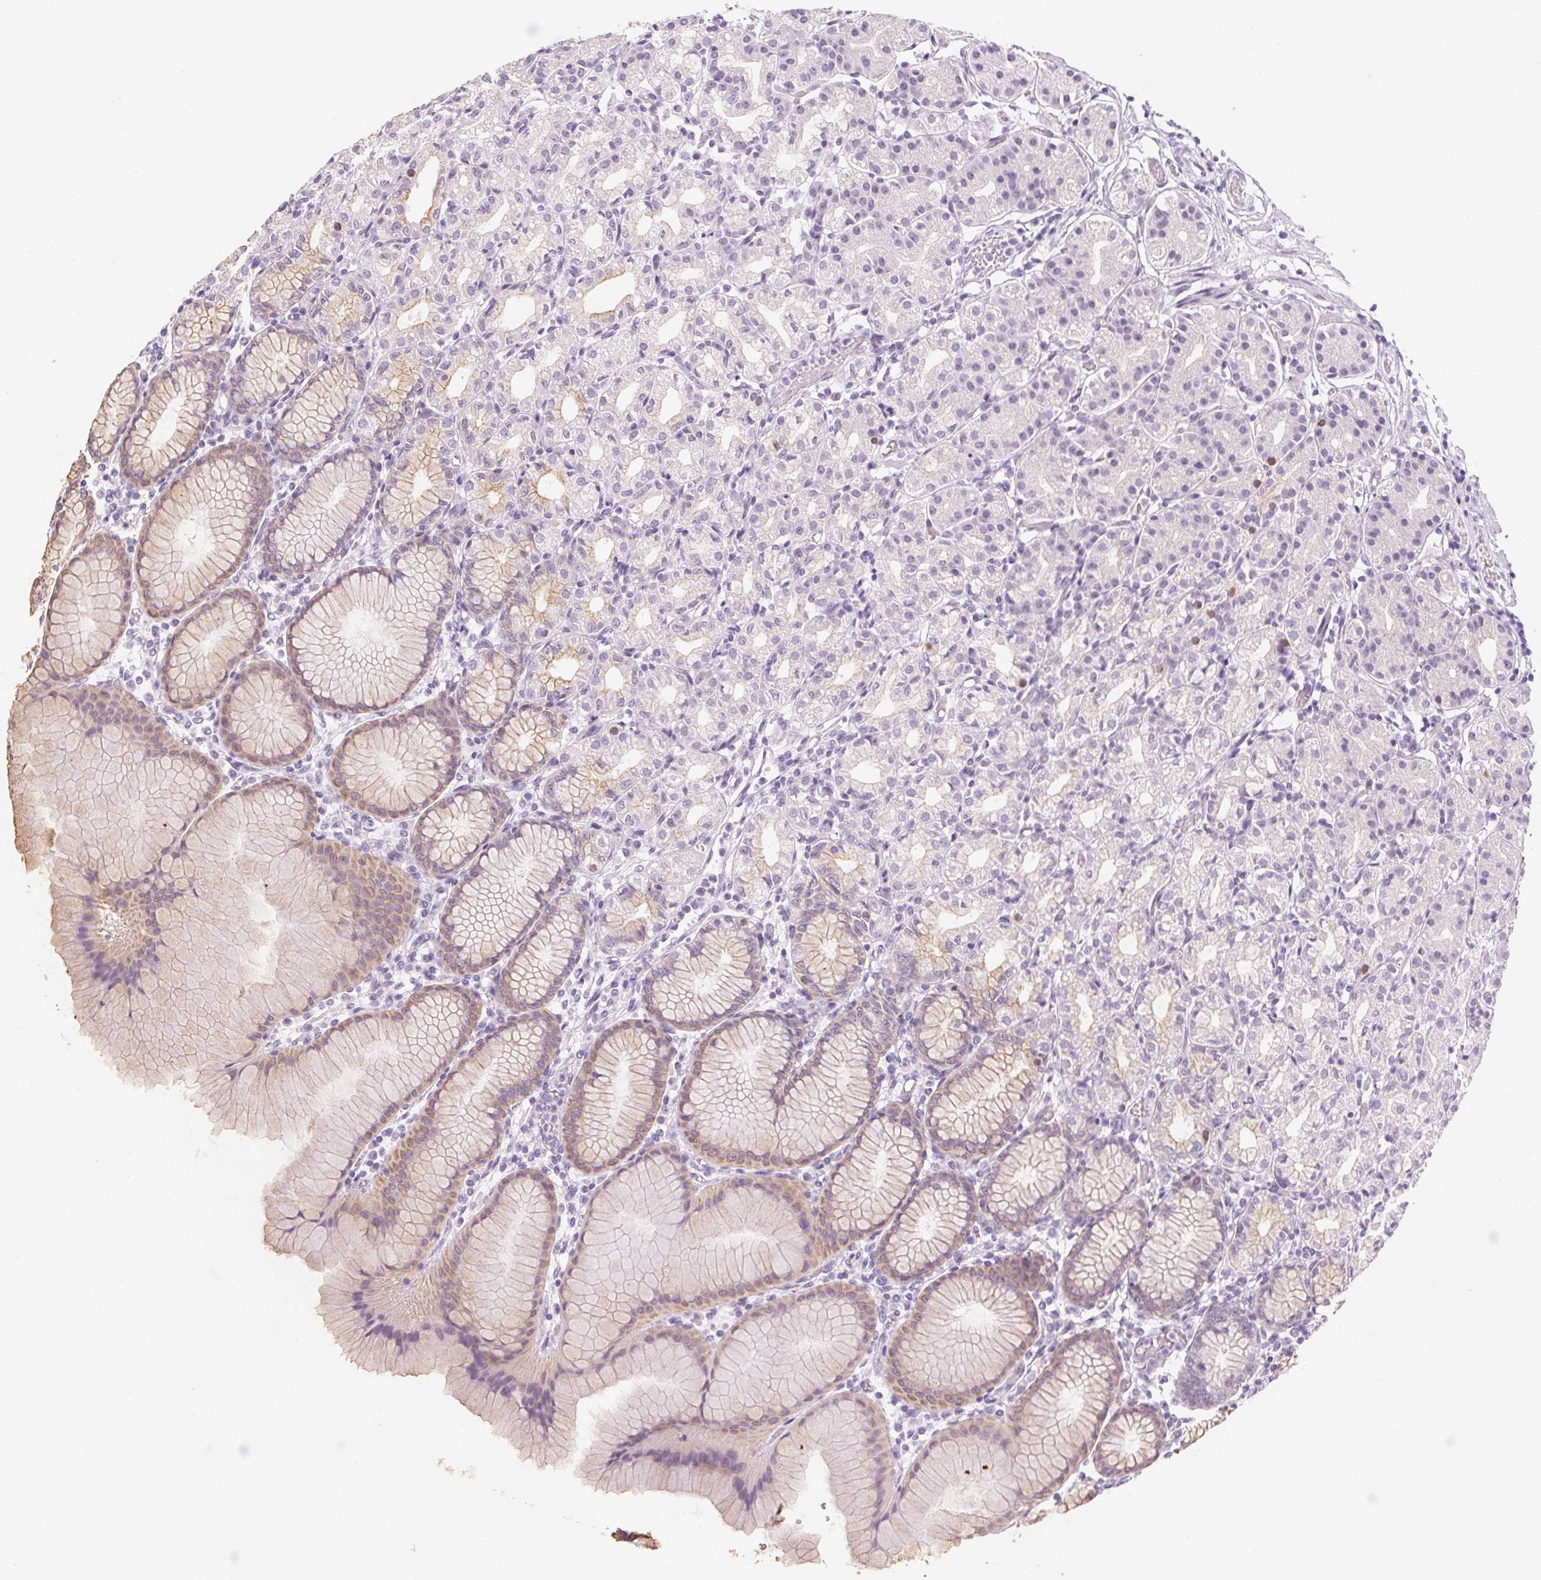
{"staining": {"intensity": "weak", "quantity": "<25%", "location": "cytoplasmic/membranous"}, "tissue": "stomach", "cell_type": "Glandular cells", "image_type": "normal", "snomed": [{"axis": "morphology", "description": "Normal tissue, NOS"}, {"axis": "topography", "description": "Stomach"}], "caption": "Immunohistochemistry of benign stomach exhibits no positivity in glandular cells. (DAB IHC visualized using brightfield microscopy, high magnification).", "gene": "RPTN", "patient": {"sex": "female", "age": 57}}